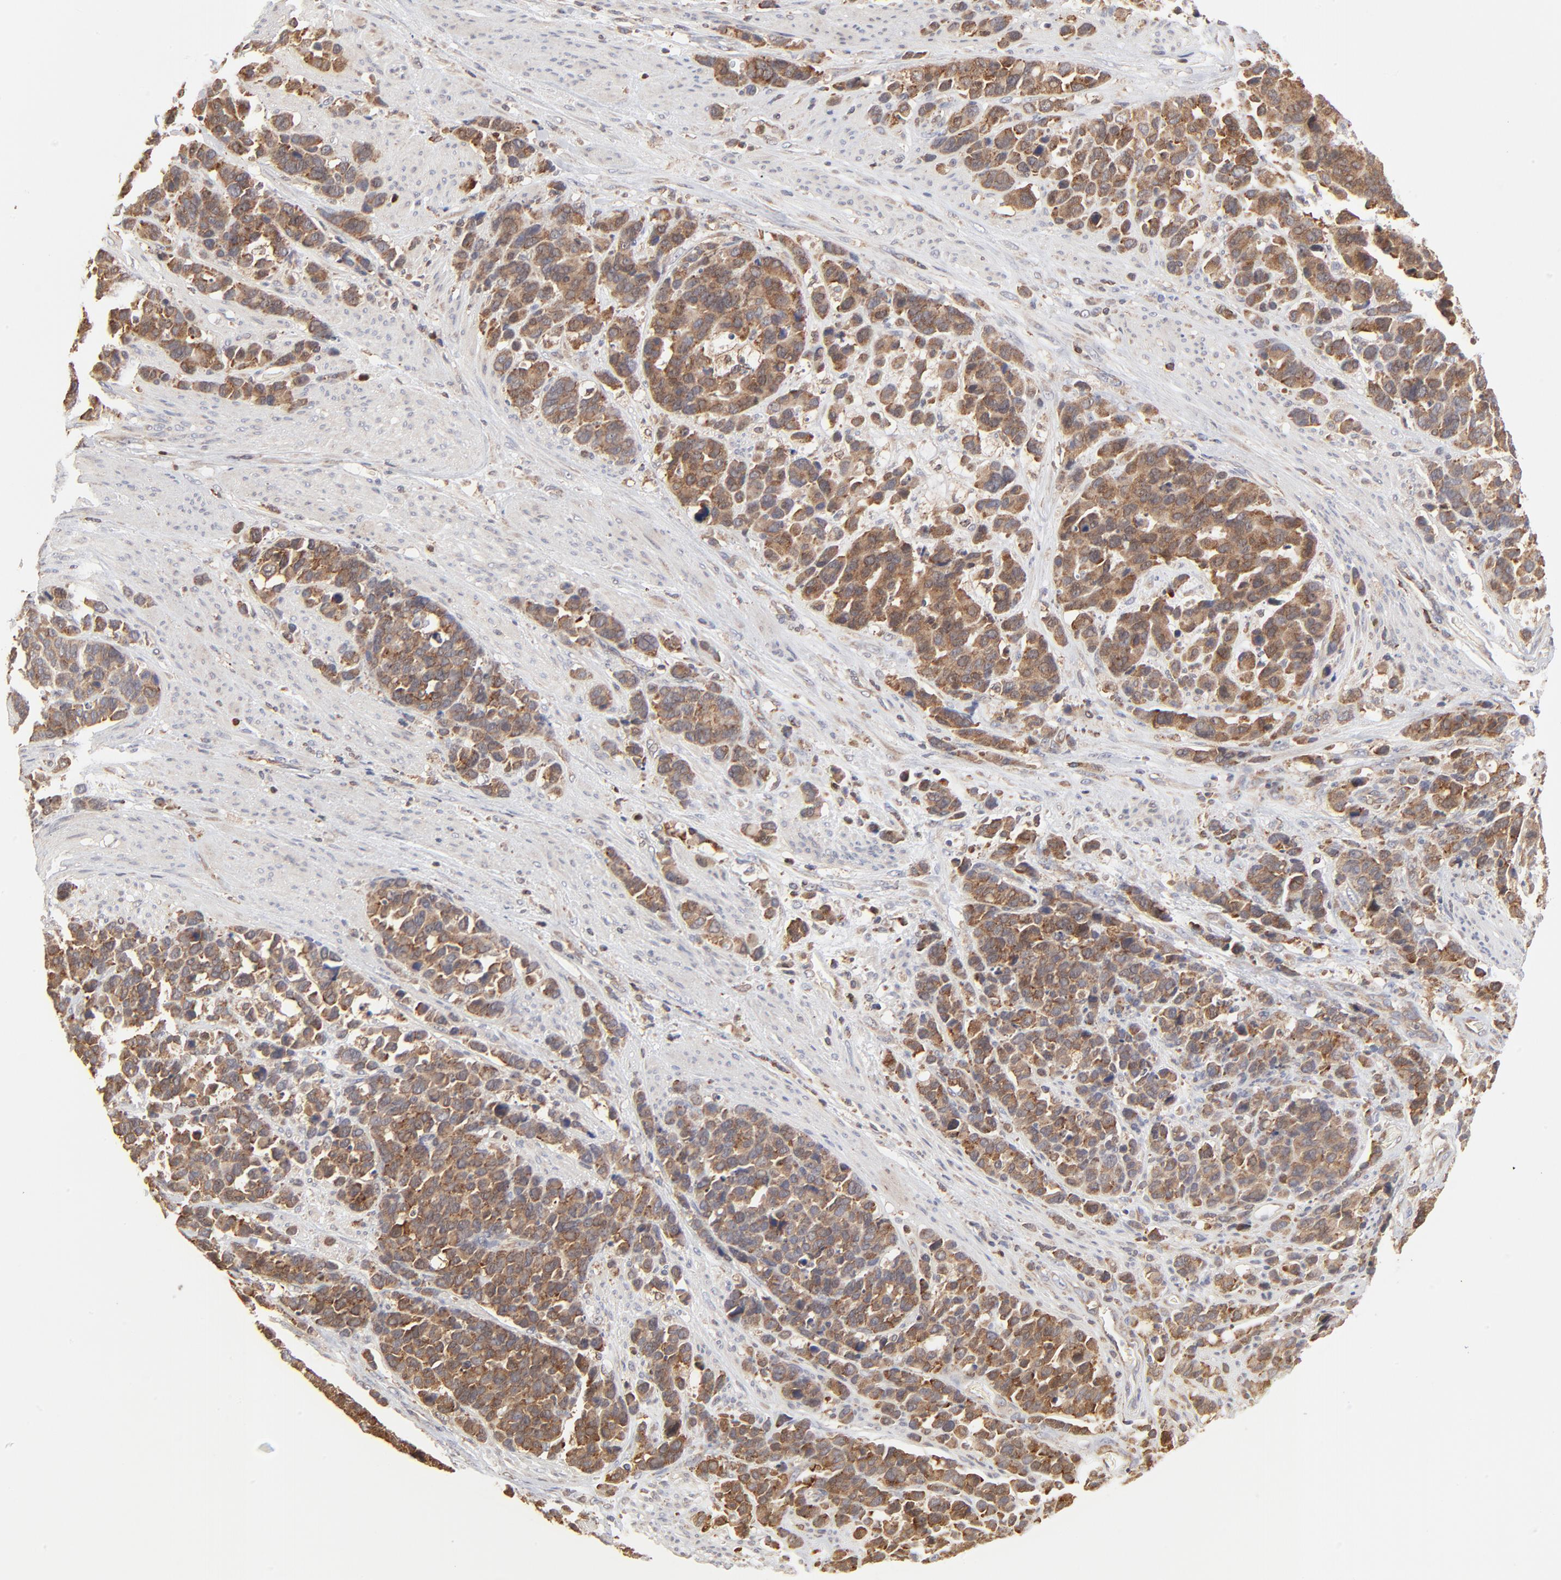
{"staining": {"intensity": "strong", "quantity": ">75%", "location": "cytoplasmic/membranous"}, "tissue": "stomach cancer", "cell_type": "Tumor cells", "image_type": "cancer", "snomed": [{"axis": "morphology", "description": "Adenocarcinoma, NOS"}, {"axis": "topography", "description": "Stomach, upper"}], "caption": "Stomach cancer stained with DAB IHC shows high levels of strong cytoplasmic/membranous expression in approximately >75% of tumor cells. Nuclei are stained in blue.", "gene": "RNF213", "patient": {"sex": "male", "age": 71}}